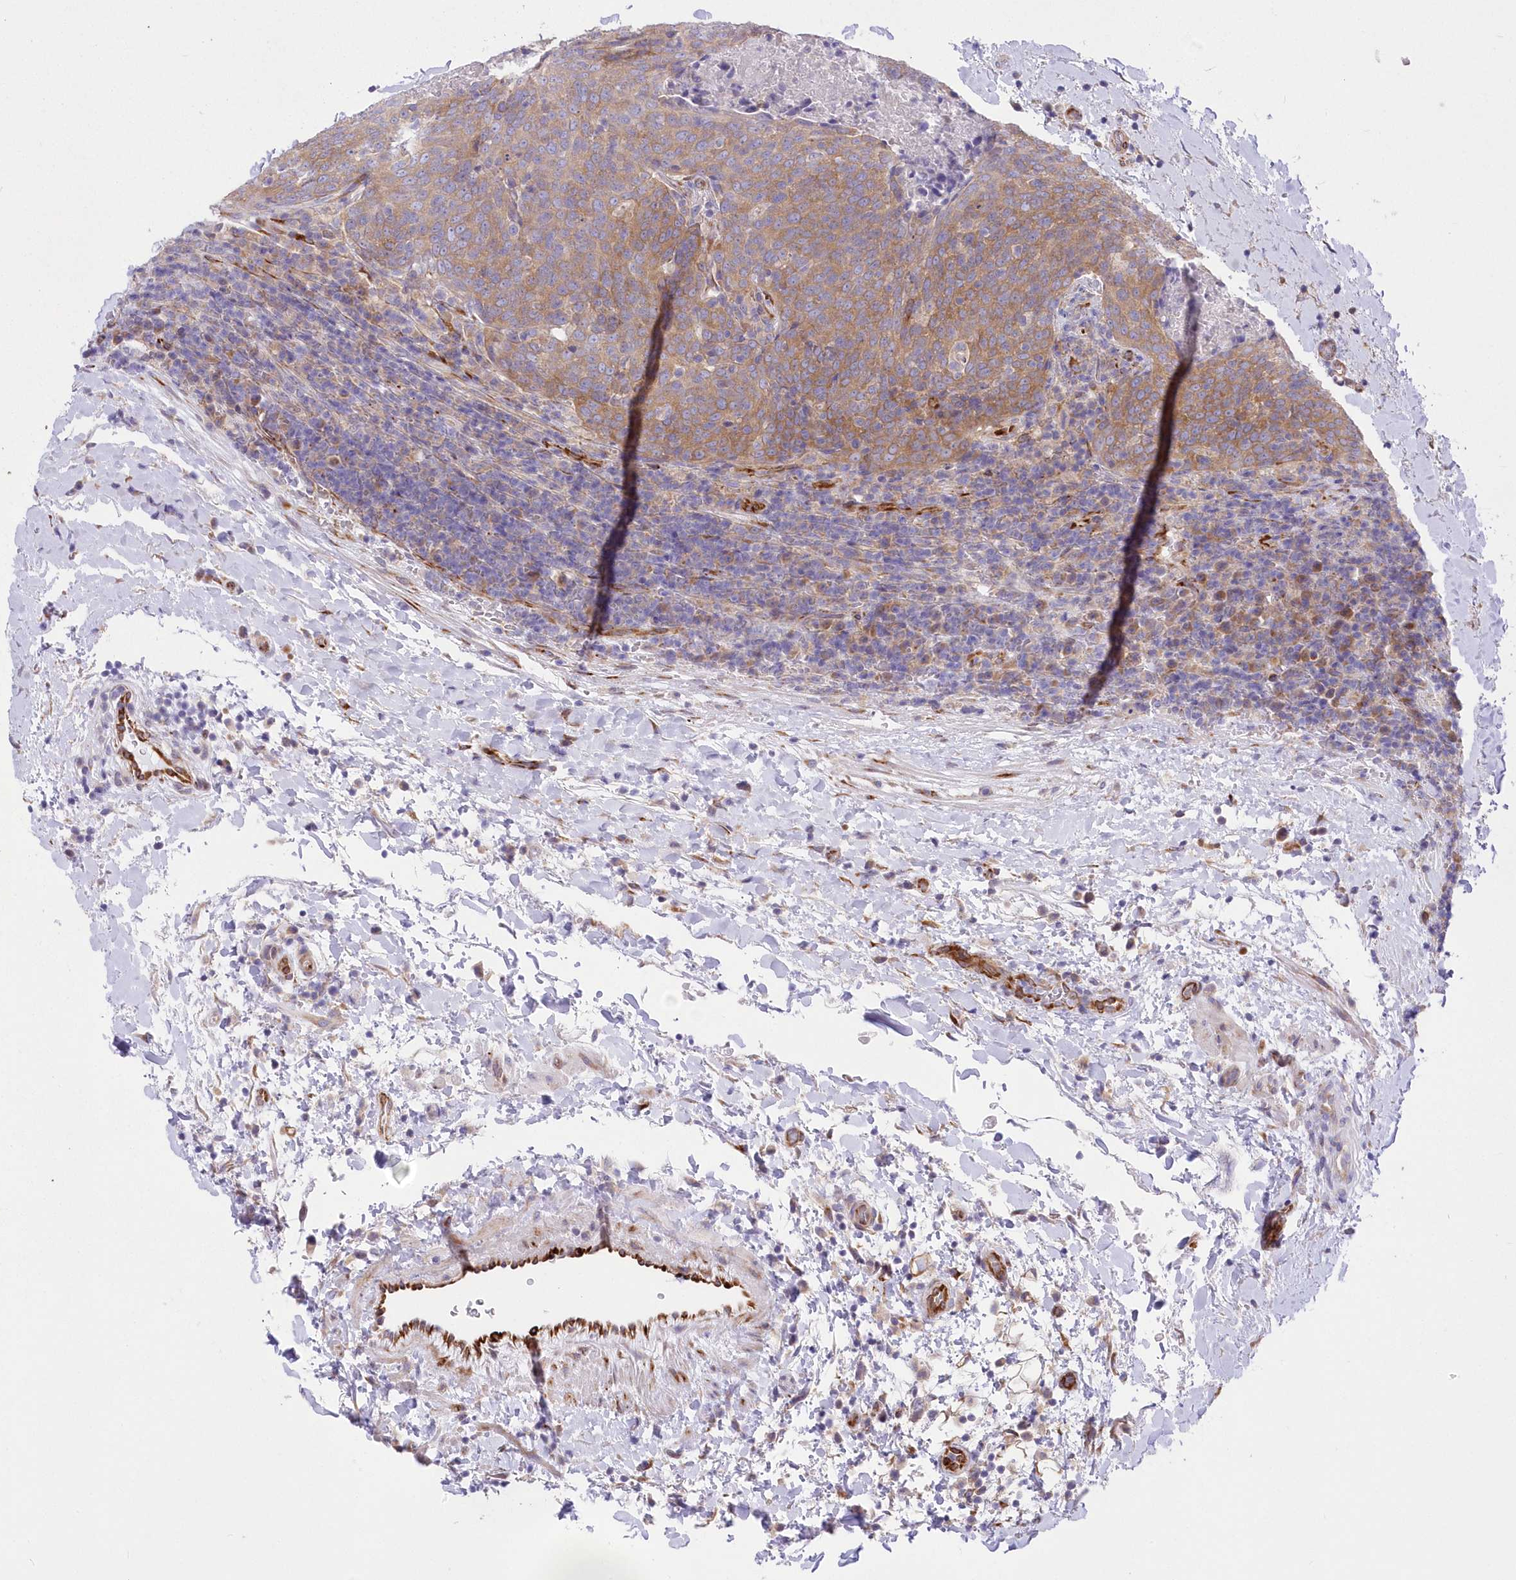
{"staining": {"intensity": "moderate", "quantity": ">75%", "location": "cytoplasmic/membranous"}, "tissue": "head and neck cancer", "cell_type": "Tumor cells", "image_type": "cancer", "snomed": [{"axis": "morphology", "description": "Squamous cell carcinoma, NOS"}, {"axis": "morphology", "description": "Squamous cell carcinoma, metastatic, NOS"}, {"axis": "topography", "description": "Lymph node"}, {"axis": "topography", "description": "Head-Neck"}], "caption": "This histopathology image exhibits IHC staining of head and neck cancer (squamous cell carcinoma), with medium moderate cytoplasmic/membranous expression in about >75% of tumor cells.", "gene": "YTHDC2", "patient": {"sex": "male", "age": 62}}